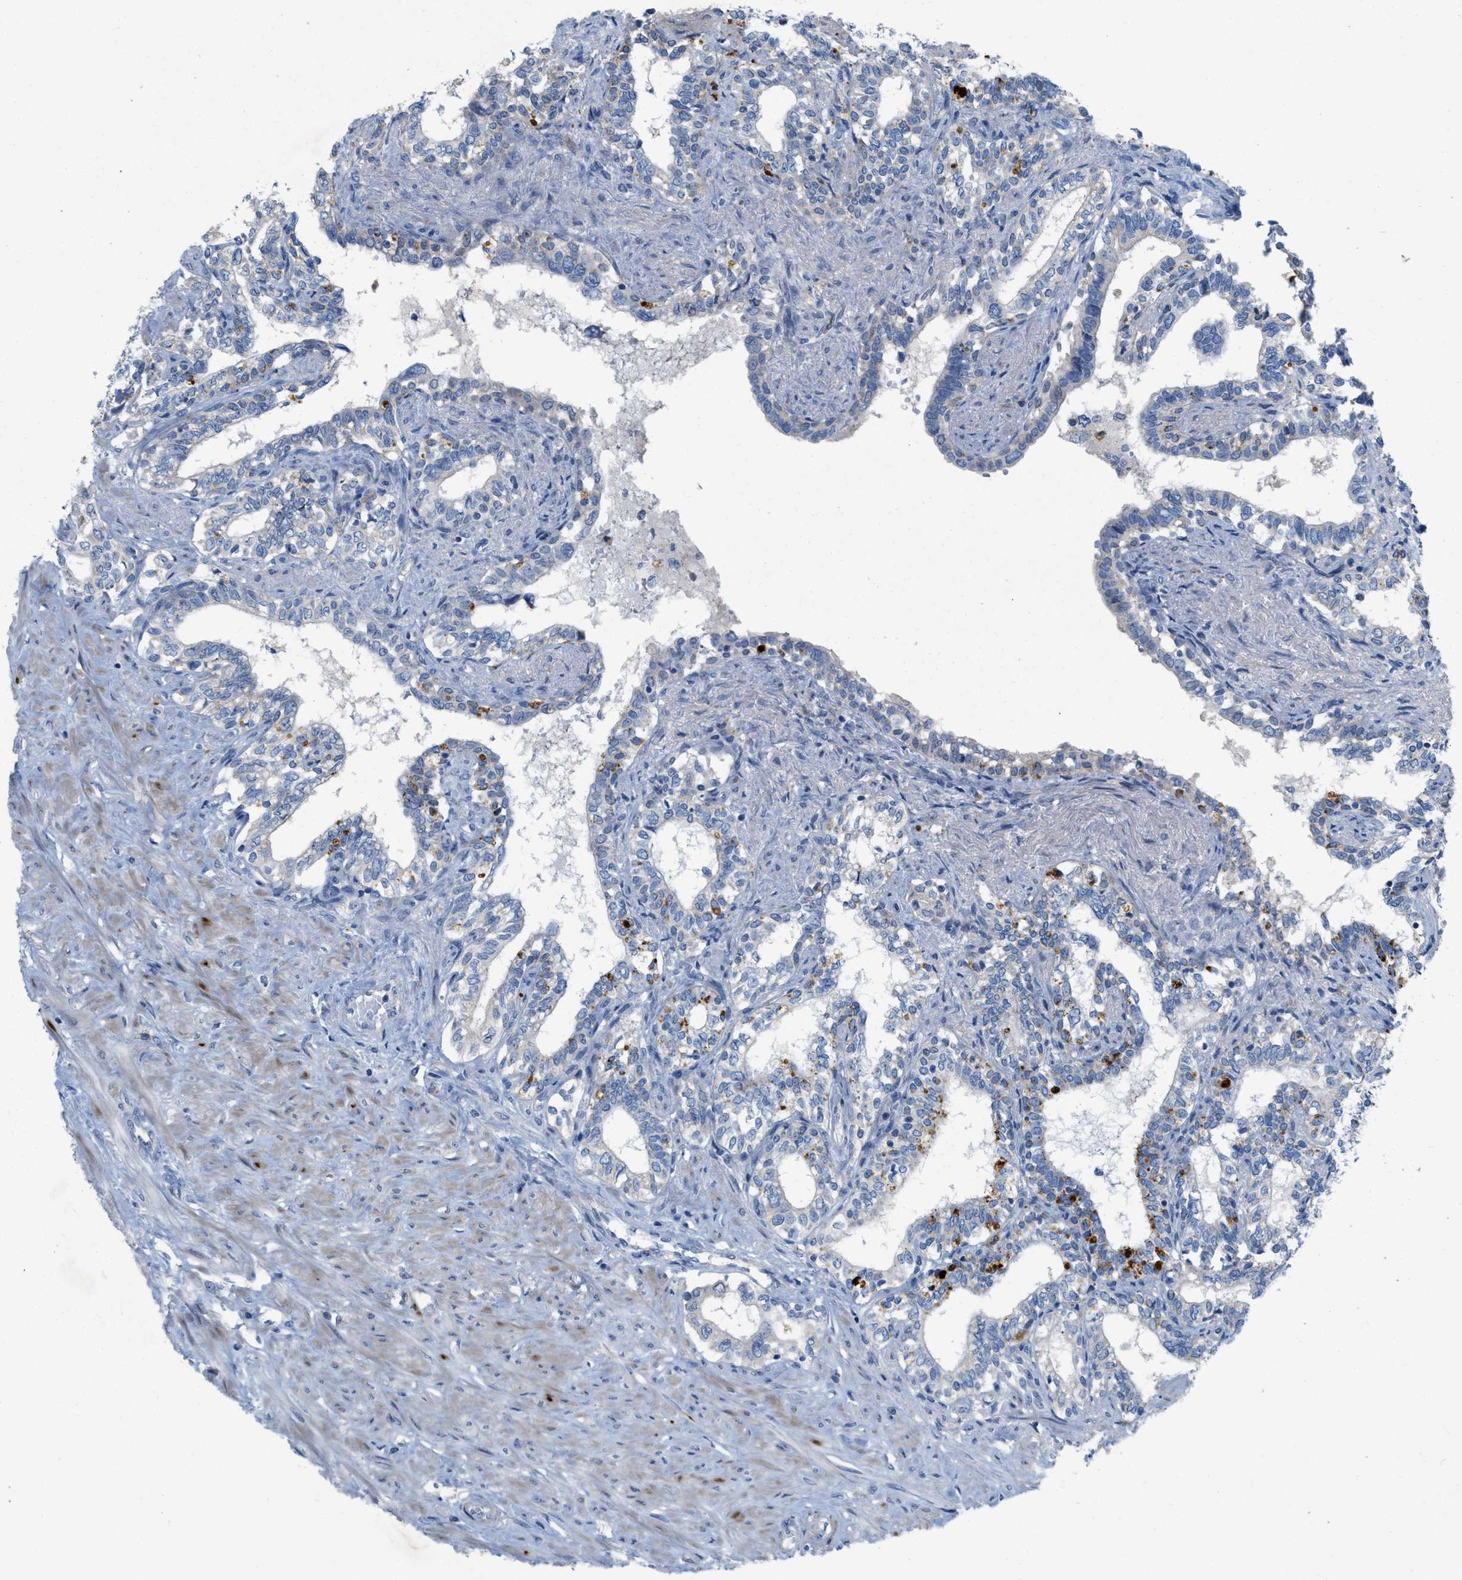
{"staining": {"intensity": "moderate", "quantity": "<25%", "location": "cytoplasmic/membranous"}, "tissue": "seminal vesicle", "cell_type": "Glandular cells", "image_type": "normal", "snomed": [{"axis": "morphology", "description": "Normal tissue, NOS"}, {"axis": "morphology", "description": "Adenocarcinoma, High grade"}, {"axis": "topography", "description": "Prostate"}, {"axis": "topography", "description": "Seminal veicle"}], "caption": "Immunohistochemical staining of normal human seminal vesicle exhibits <25% levels of moderate cytoplasmic/membranous protein staining in about <25% of glandular cells.", "gene": "PLPPR5", "patient": {"sex": "male", "age": 55}}